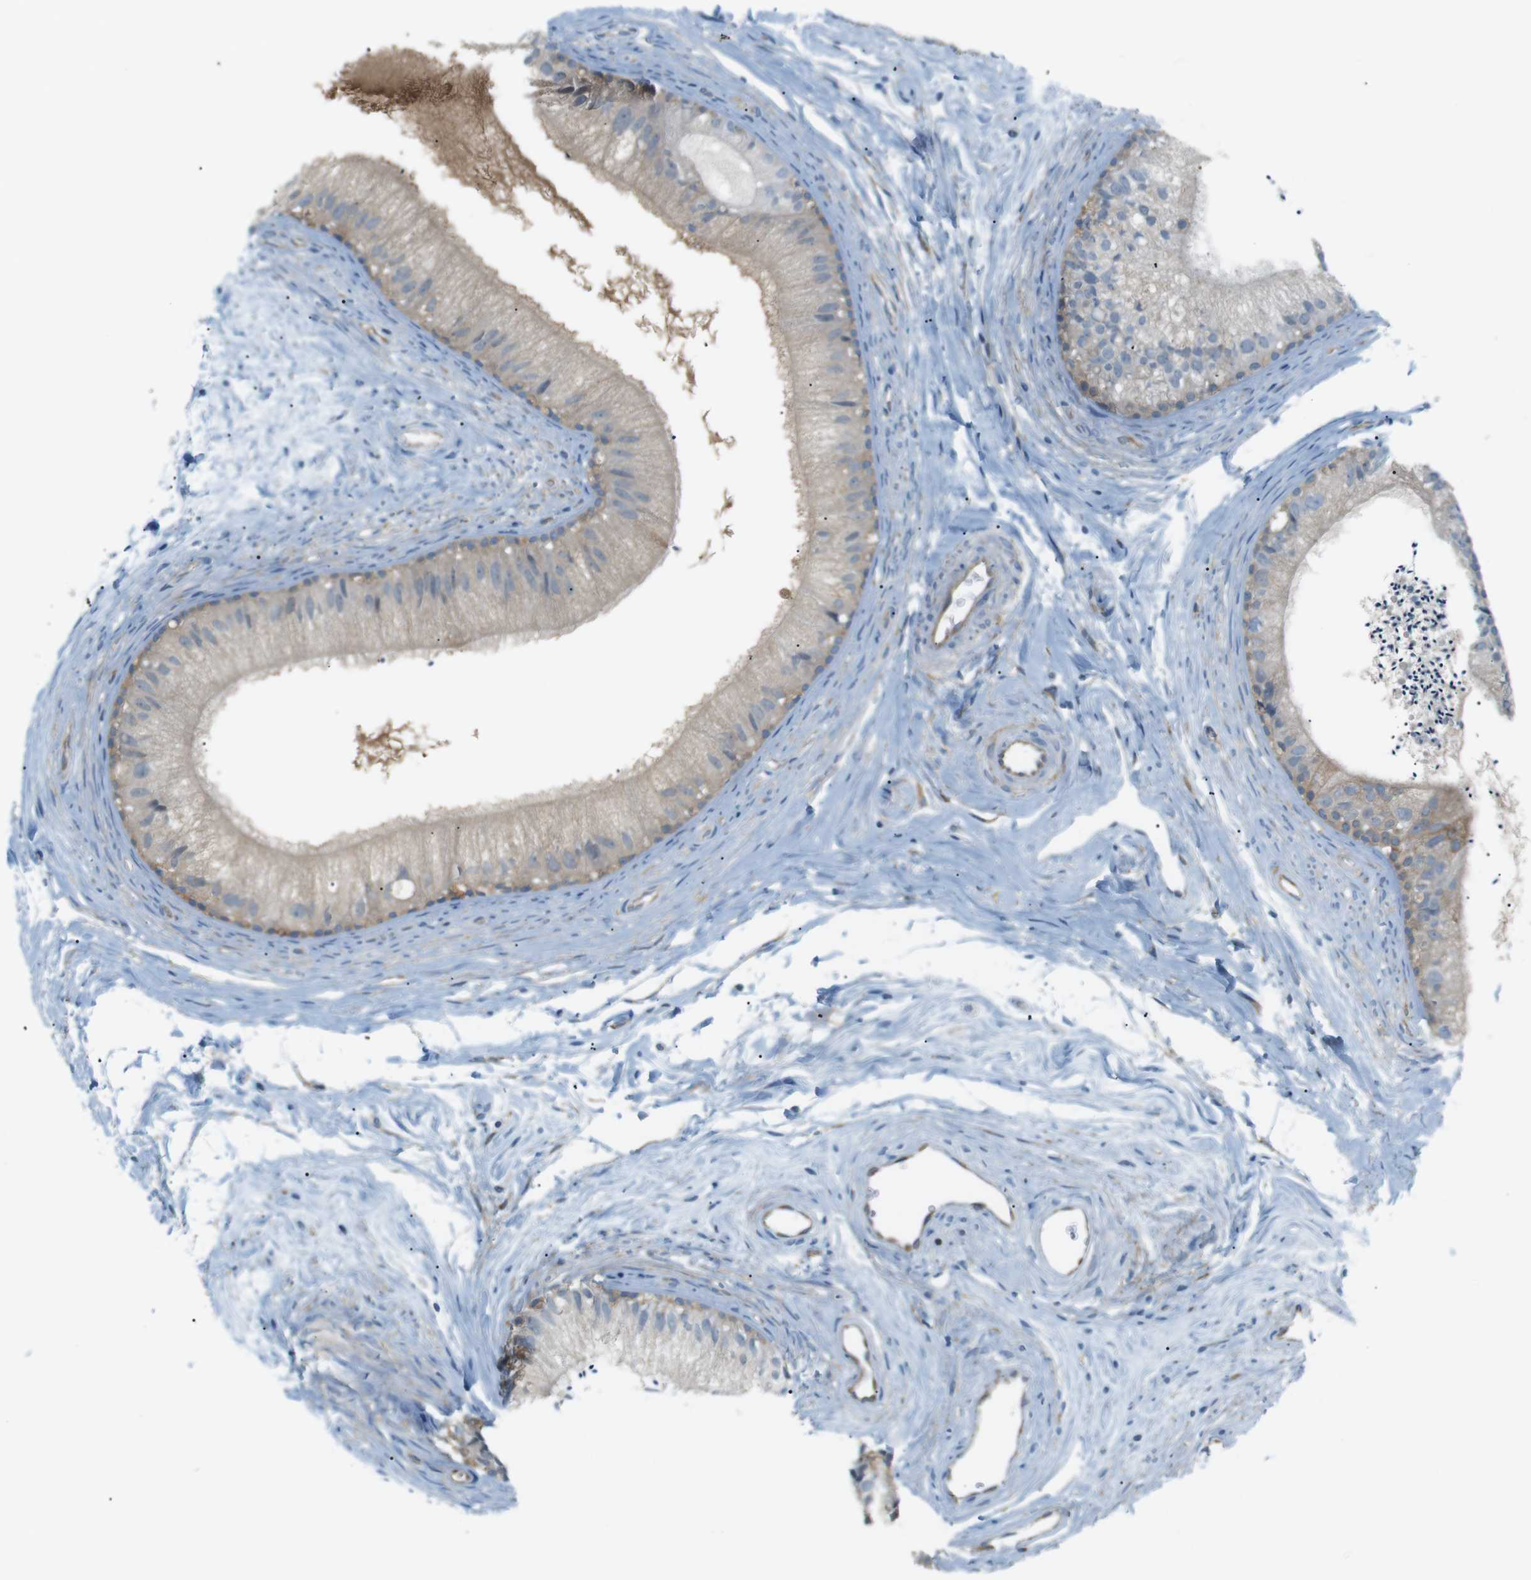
{"staining": {"intensity": "weak", "quantity": "25%-75%", "location": "cytoplasmic/membranous"}, "tissue": "epididymis", "cell_type": "Glandular cells", "image_type": "normal", "snomed": [{"axis": "morphology", "description": "Normal tissue, NOS"}, {"axis": "topography", "description": "Epididymis"}], "caption": "Weak cytoplasmic/membranous expression for a protein is seen in approximately 25%-75% of glandular cells of unremarkable epididymis using IHC.", "gene": "PEPD", "patient": {"sex": "male", "age": 56}}